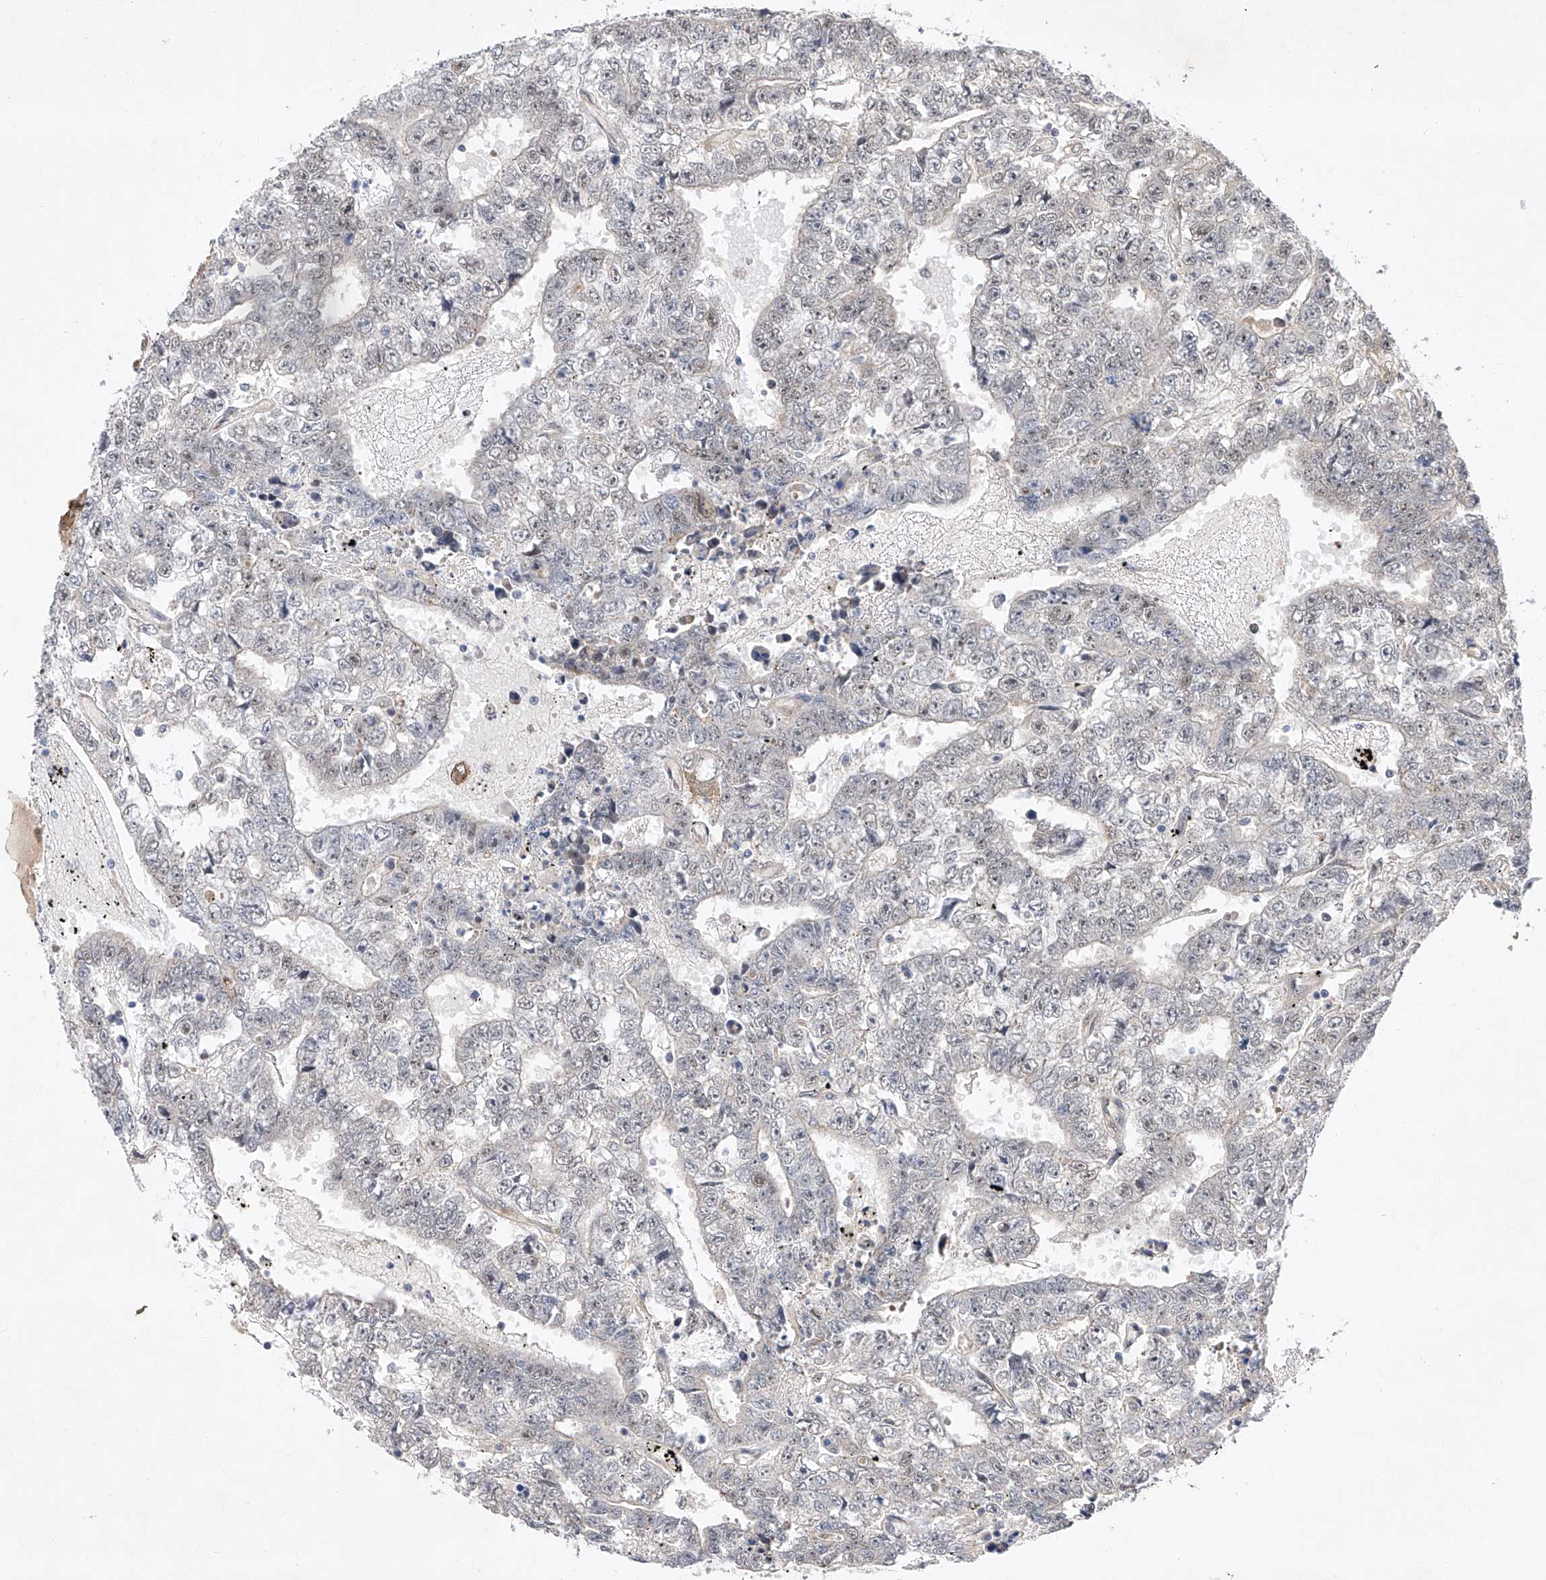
{"staining": {"intensity": "negative", "quantity": "none", "location": "none"}, "tissue": "testis cancer", "cell_type": "Tumor cells", "image_type": "cancer", "snomed": [{"axis": "morphology", "description": "Carcinoma, Embryonal, NOS"}, {"axis": "topography", "description": "Testis"}], "caption": "This is a image of immunohistochemistry staining of testis cancer, which shows no staining in tumor cells.", "gene": "AMD1", "patient": {"sex": "male", "age": 25}}